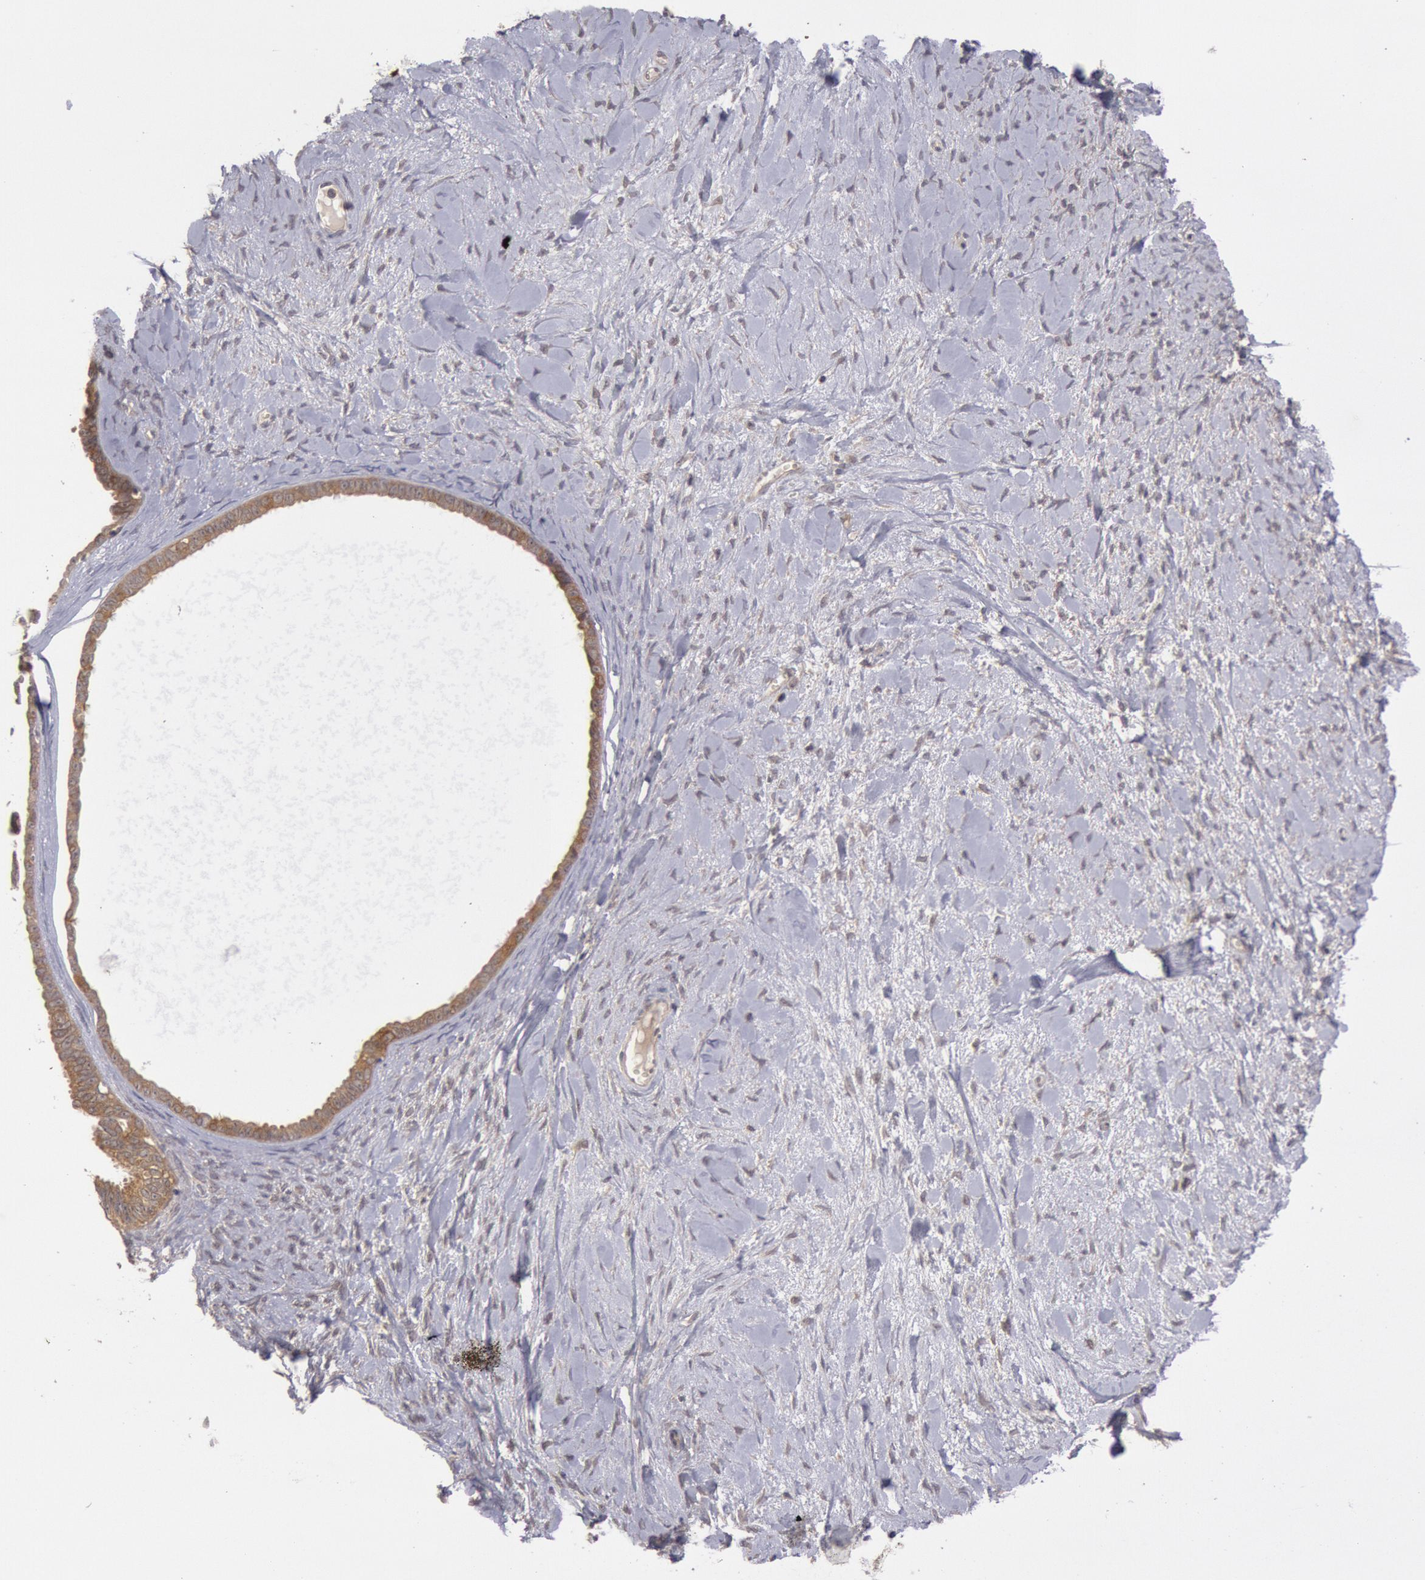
{"staining": {"intensity": "moderate", "quantity": ">75%", "location": "cytoplasmic/membranous"}, "tissue": "ovarian cancer", "cell_type": "Tumor cells", "image_type": "cancer", "snomed": [{"axis": "morphology", "description": "Cystadenocarcinoma, serous, NOS"}, {"axis": "topography", "description": "Ovary"}], "caption": "IHC photomicrograph of ovarian cancer (serous cystadenocarcinoma) stained for a protein (brown), which exhibits medium levels of moderate cytoplasmic/membranous expression in about >75% of tumor cells.", "gene": "BRAF", "patient": {"sex": "female", "age": 71}}